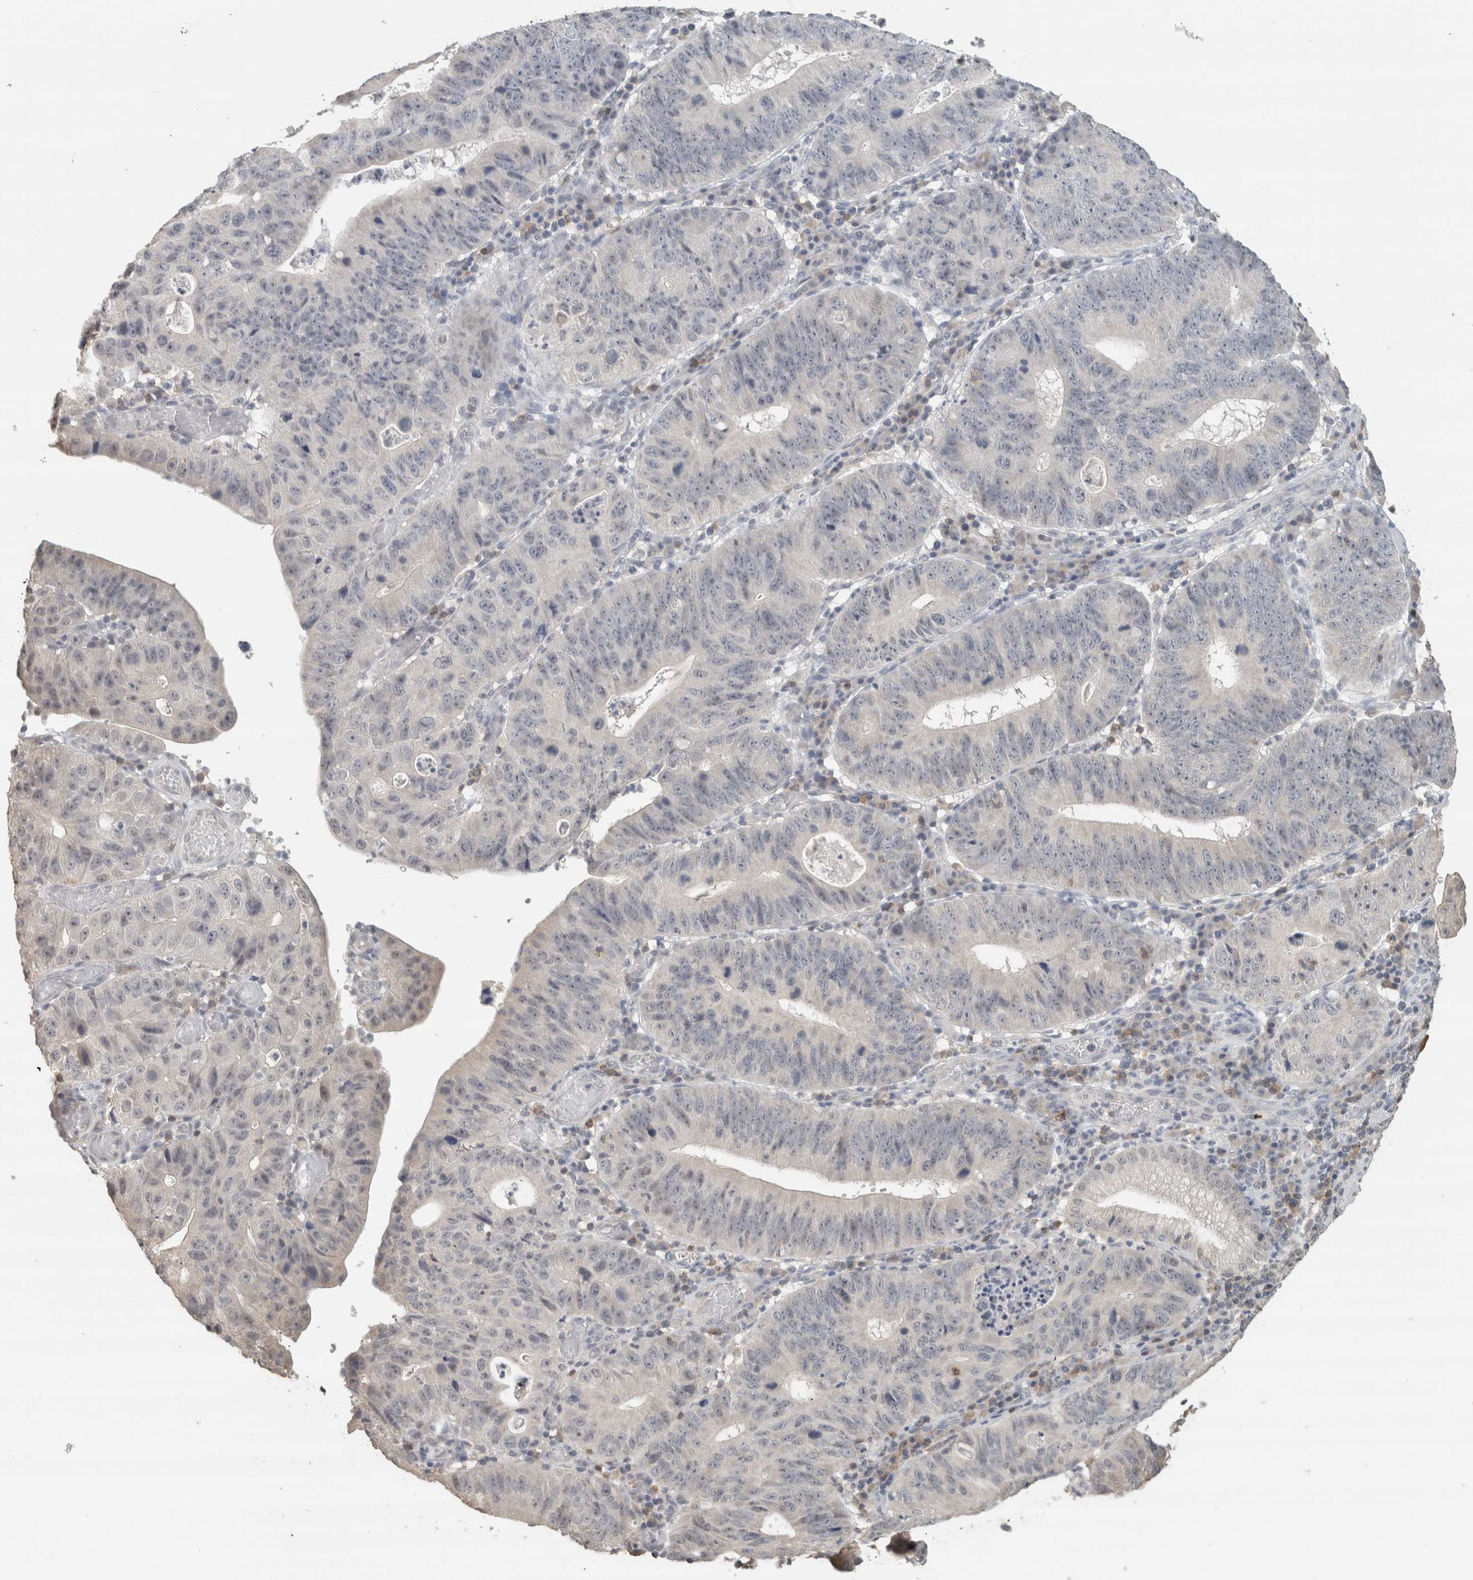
{"staining": {"intensity": "negative", "quantity": "none", "location": "none"}, "tissue": "stomach cancer", "cell_type": "Tumor cells", "image_type": "cancer", "snomed": [{"axis": "morphology", "description": "Adenocarcinoma, NOS"}, {"axis": "topography", "description": "Stomach"}], "caption": "Immunohistochemical staining of human adenocarcinoma (stomach) reveals no significant positivity in tumor cells.", "gene": "TRAT1", "patient": {"sex": "male", "age": 59}}